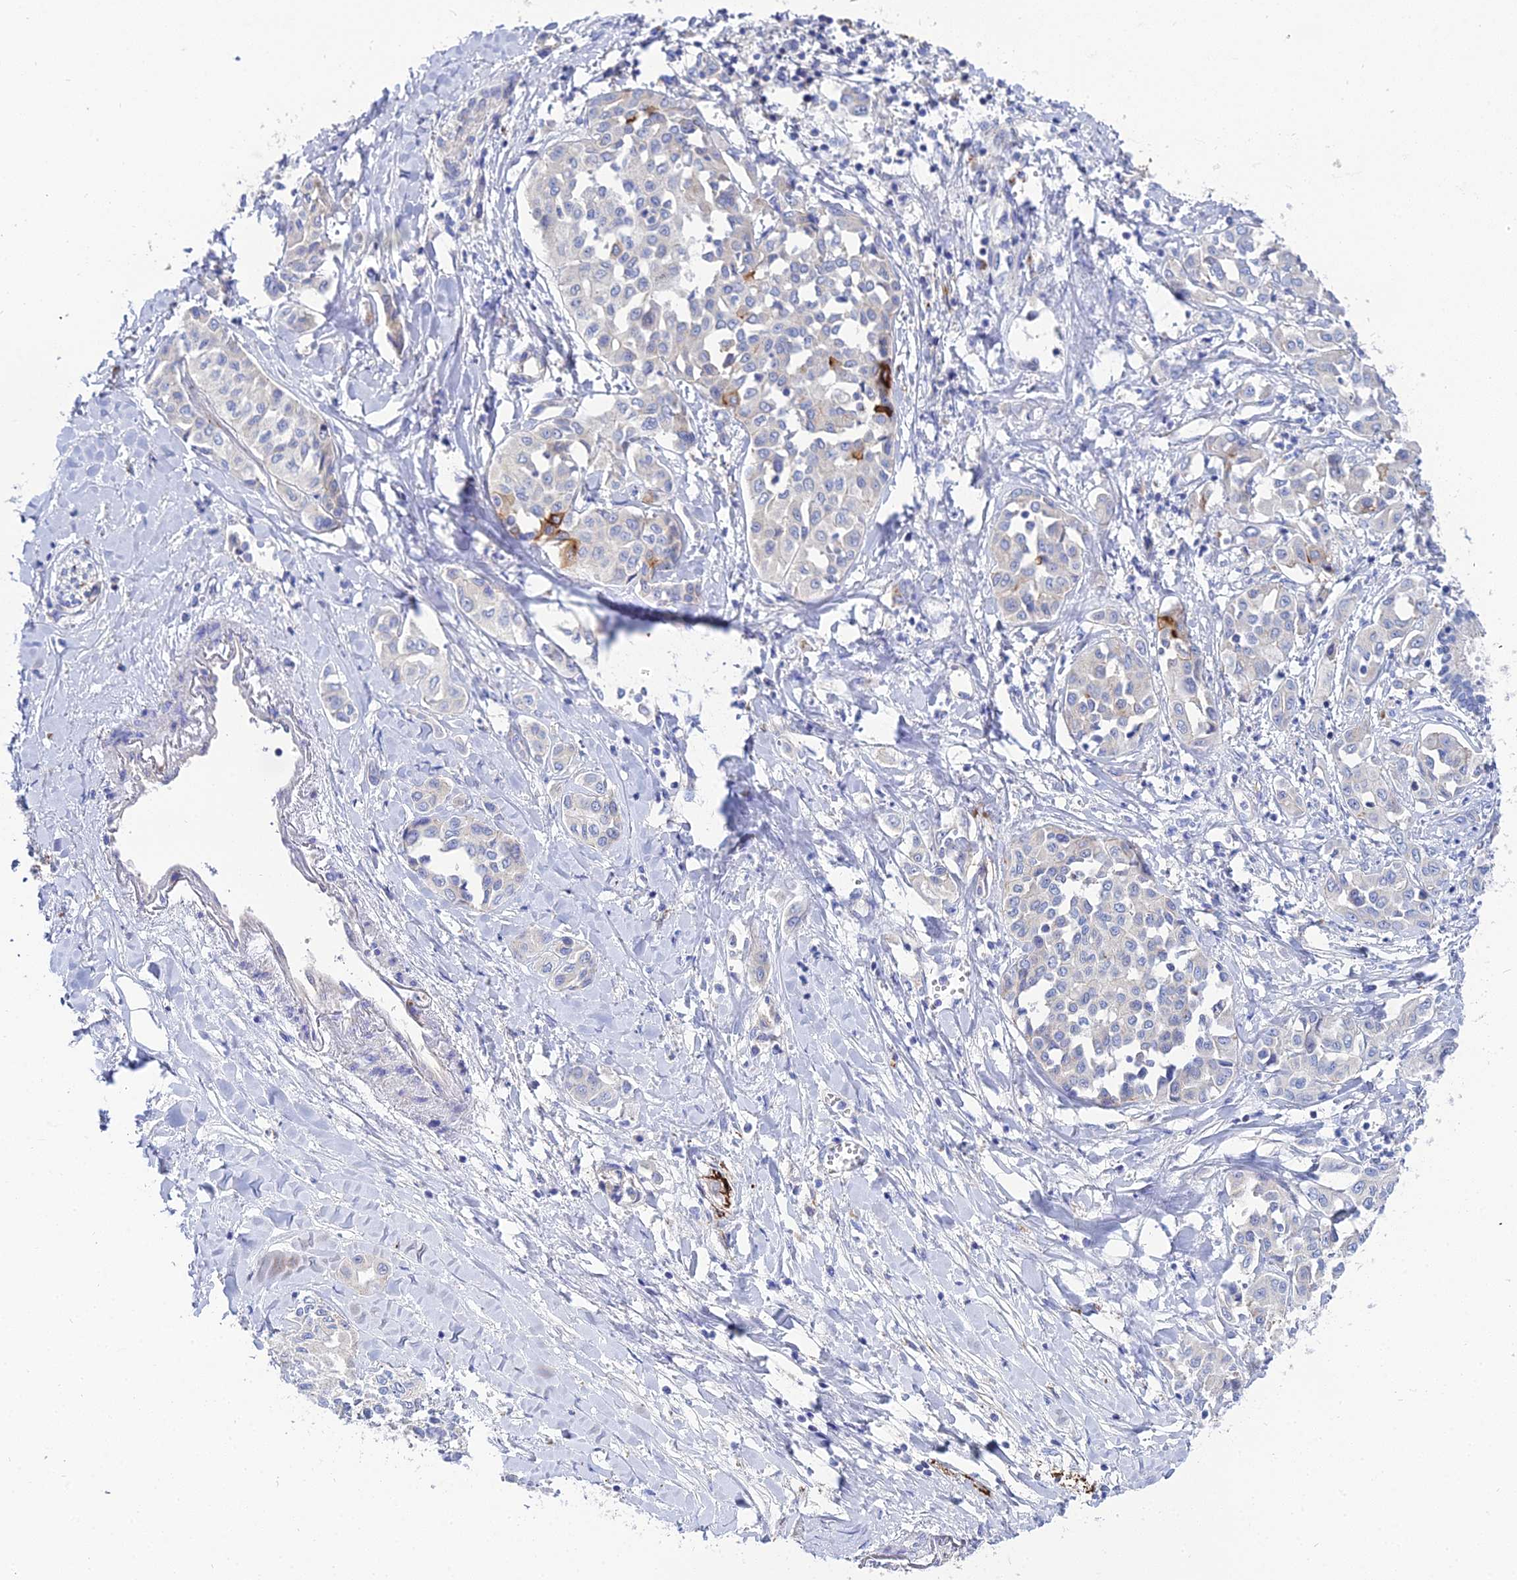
{"staining": {"intensity": "negative", "quantity": "none", "location": "none"}, "tissue": "liver cancer", "cell_type": "Tumor cells", "image_type": "cancer", "snomed": [{"axis": "morphology", "description": "Cholangiocarcinoma"}, {"axis": "topography", "description": "Liver"}], "caption": "High magnification brightfield microscopy of liver cholangiocarcinoma stained with DAB (brown) and counterstained with hematoxylin (blue): tumor cells show no significant expression. The staining was performed using DAB (3,3'-diaminobenzidine) to visualize the protein expression in brown, while the nuclei were stained in blue with hematoxylin (Magnification: 20x).", "gene": "APOBEC3H", "patient": {"sex": "female", "age": 77}}